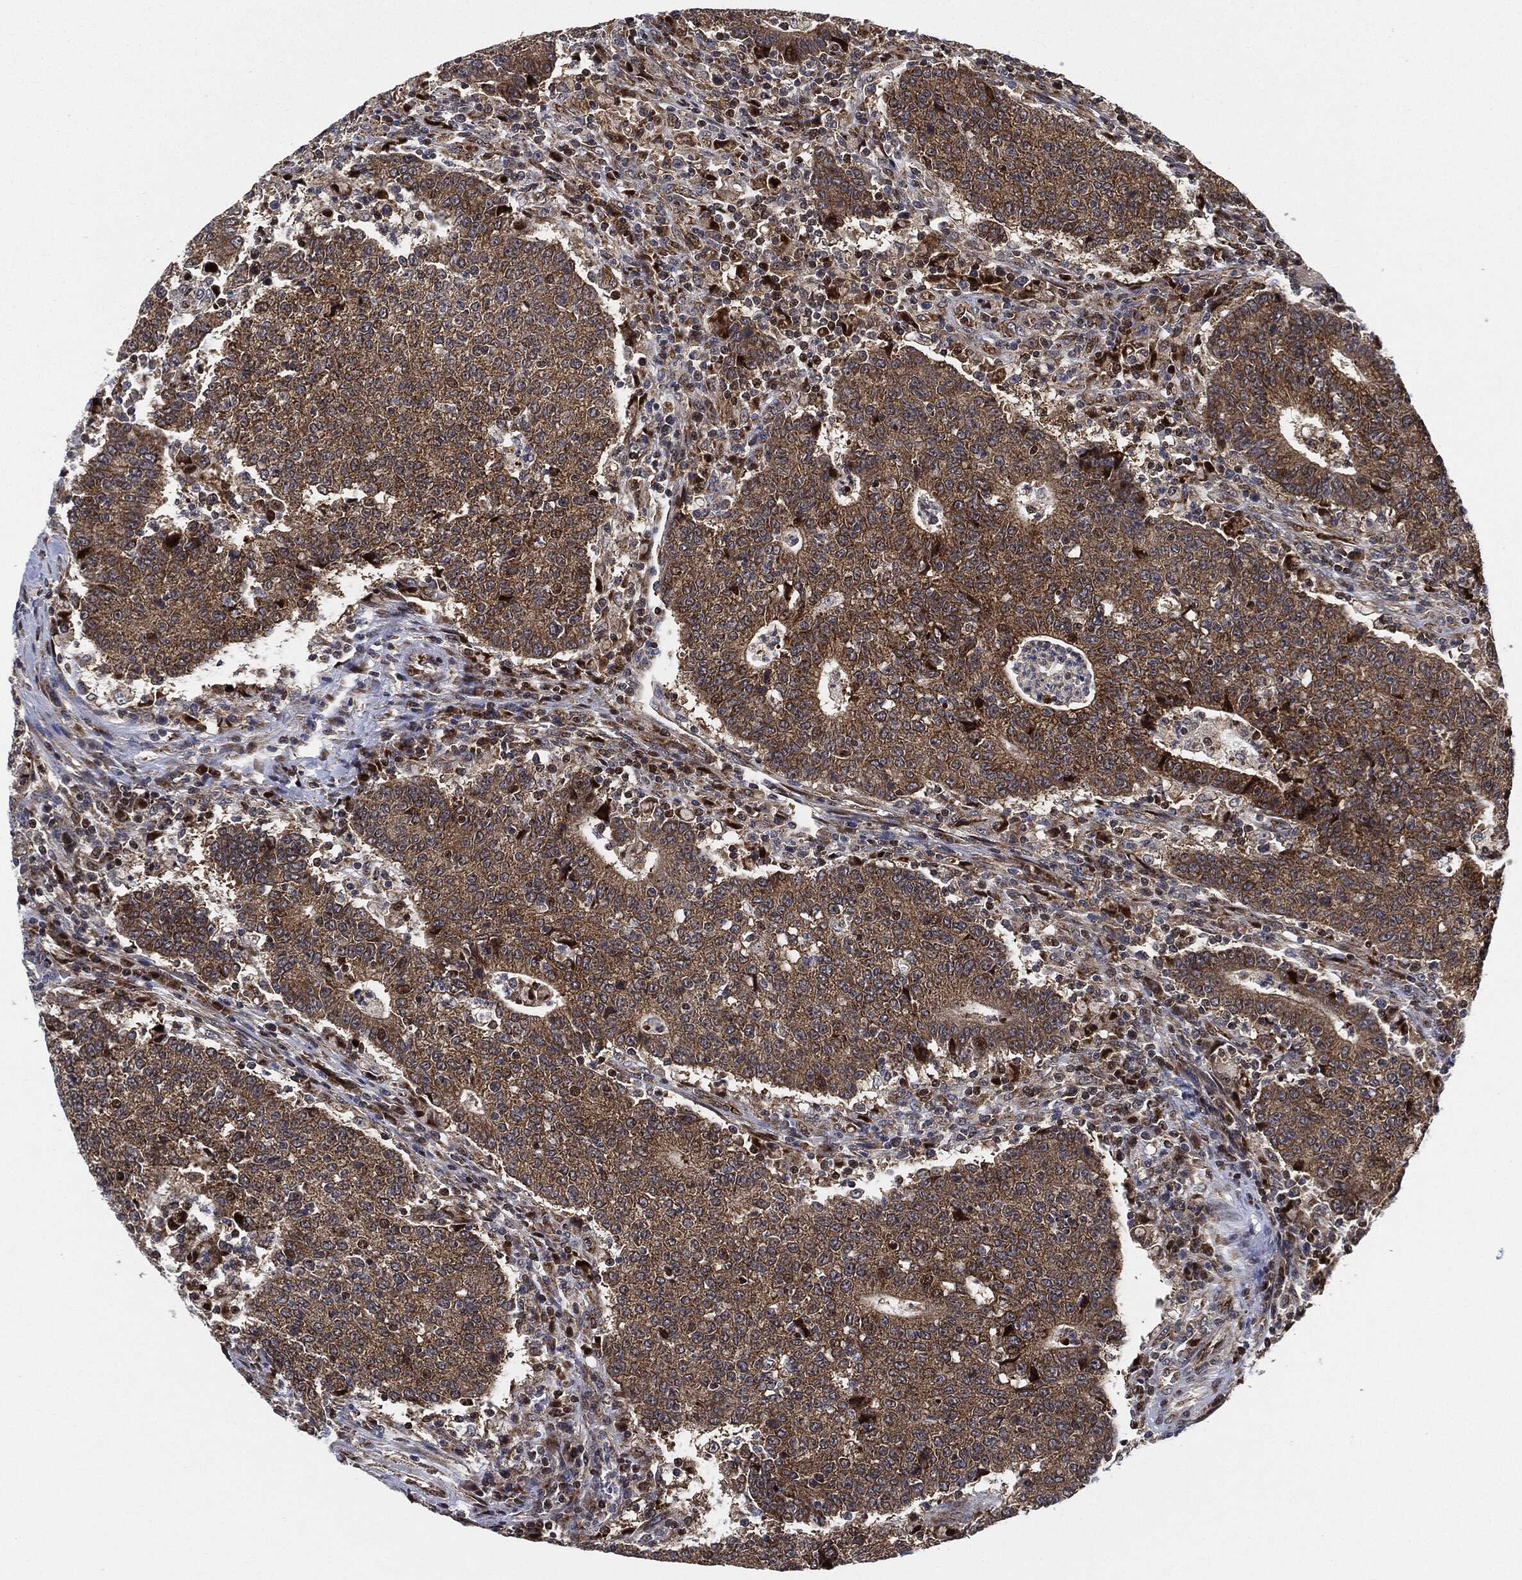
{"staining": {"intensity": "moderate", "quantity": ">75%", "location": "cytoplasmic/membranous"}, "tissue": "colorectal cancer", "cell_type": "Tumor cells", "image_type": "cancer", "snomed": [{"axis": "morphology", "description": "Adenocarcinoma, NOS"}, {"axis": "topography", "description": "Colon"}], "caption": "Tumor cells reveal medium levels of moderate cytoplasmic/membranous staining in about >75% of cells in adenocarcinoma (colorectal).", "gene": "RNASEL", "patient": {"sex": "female", "age": 75}}